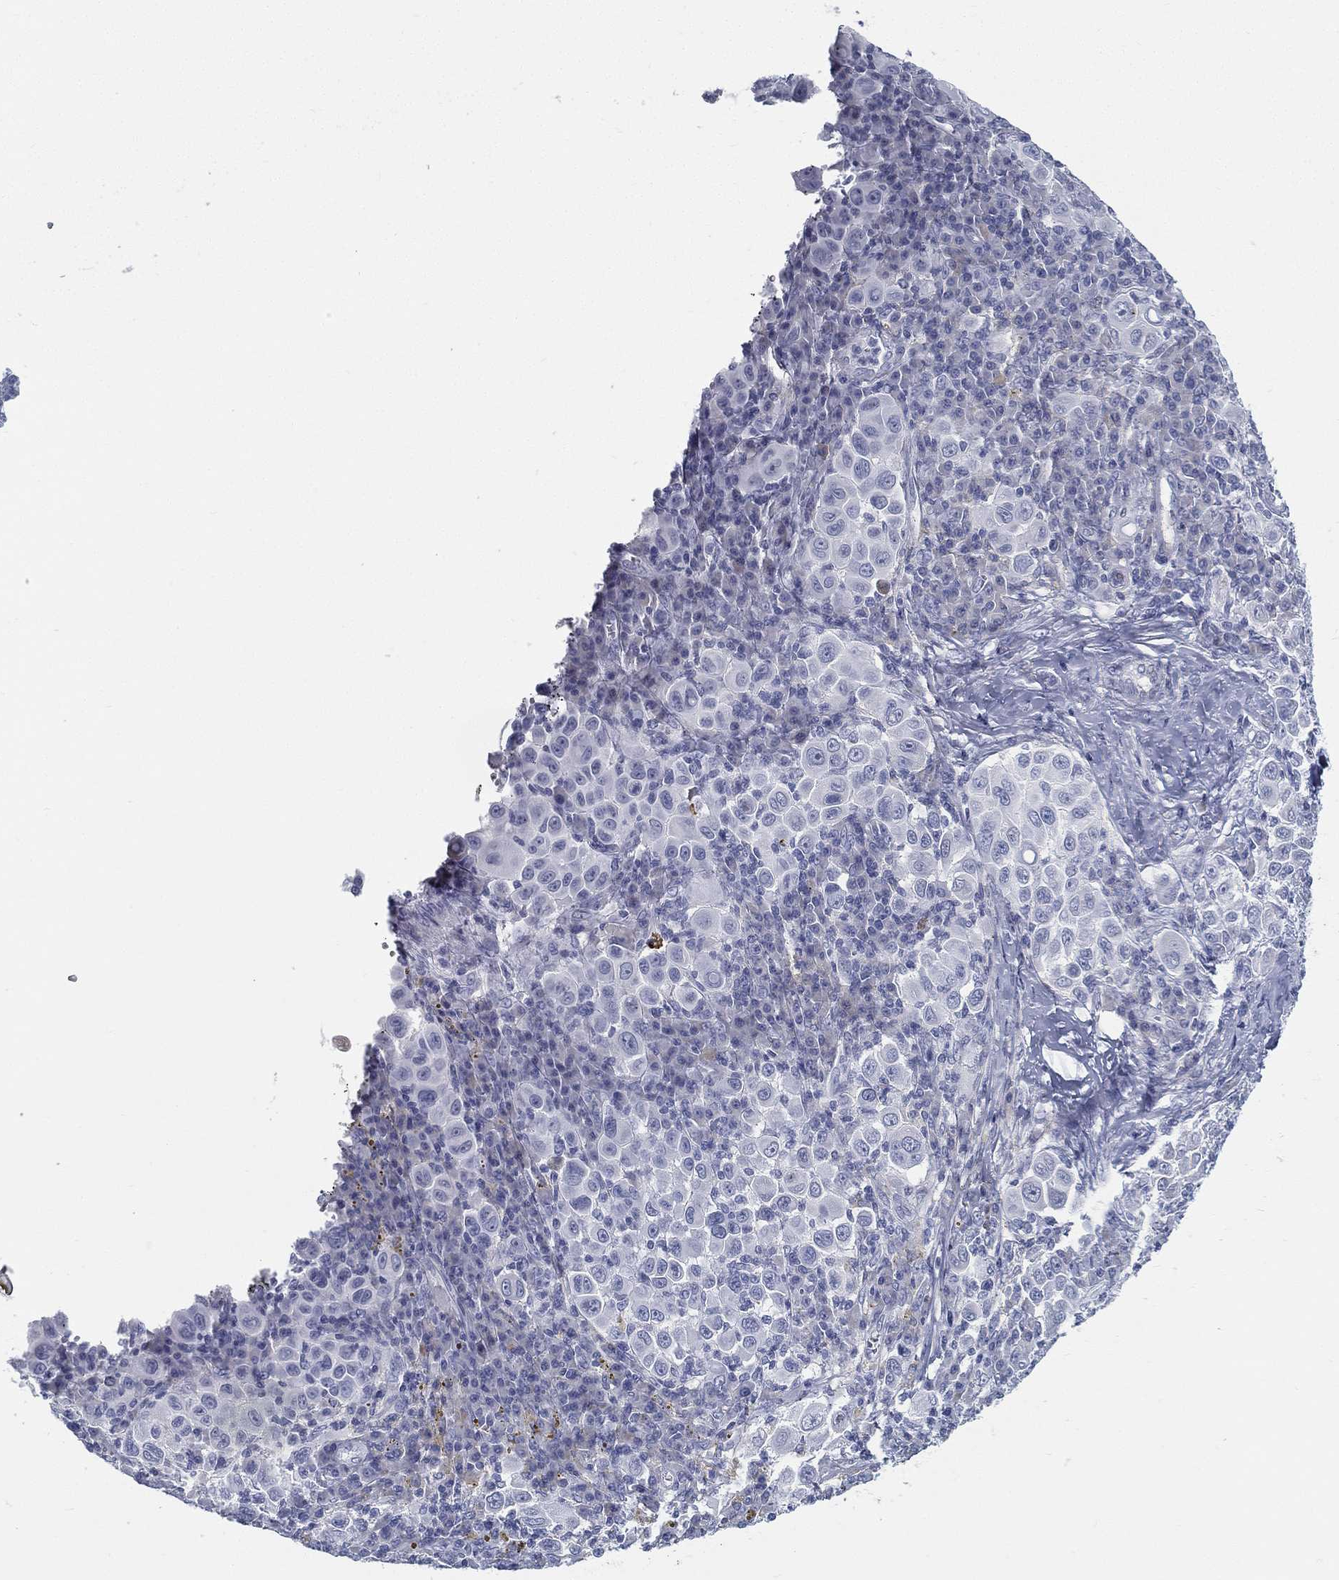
{"staining": {"intensity": "negative", "quantity": "none", "location": "none"}, "tissue": "melanoma", "cell_type": "Tumor cells", "image_type": "cancer", "snomed": [{"axis": "morphology", "description": "Malignant melanoma, NOS"}, {"axis": "topography", "description": "Skin"}], "caption": "The image shows no staining of tumor cells in melanoma.", "gene": "SPPL2C", "patient": {"sex": "female", "age": 57}}